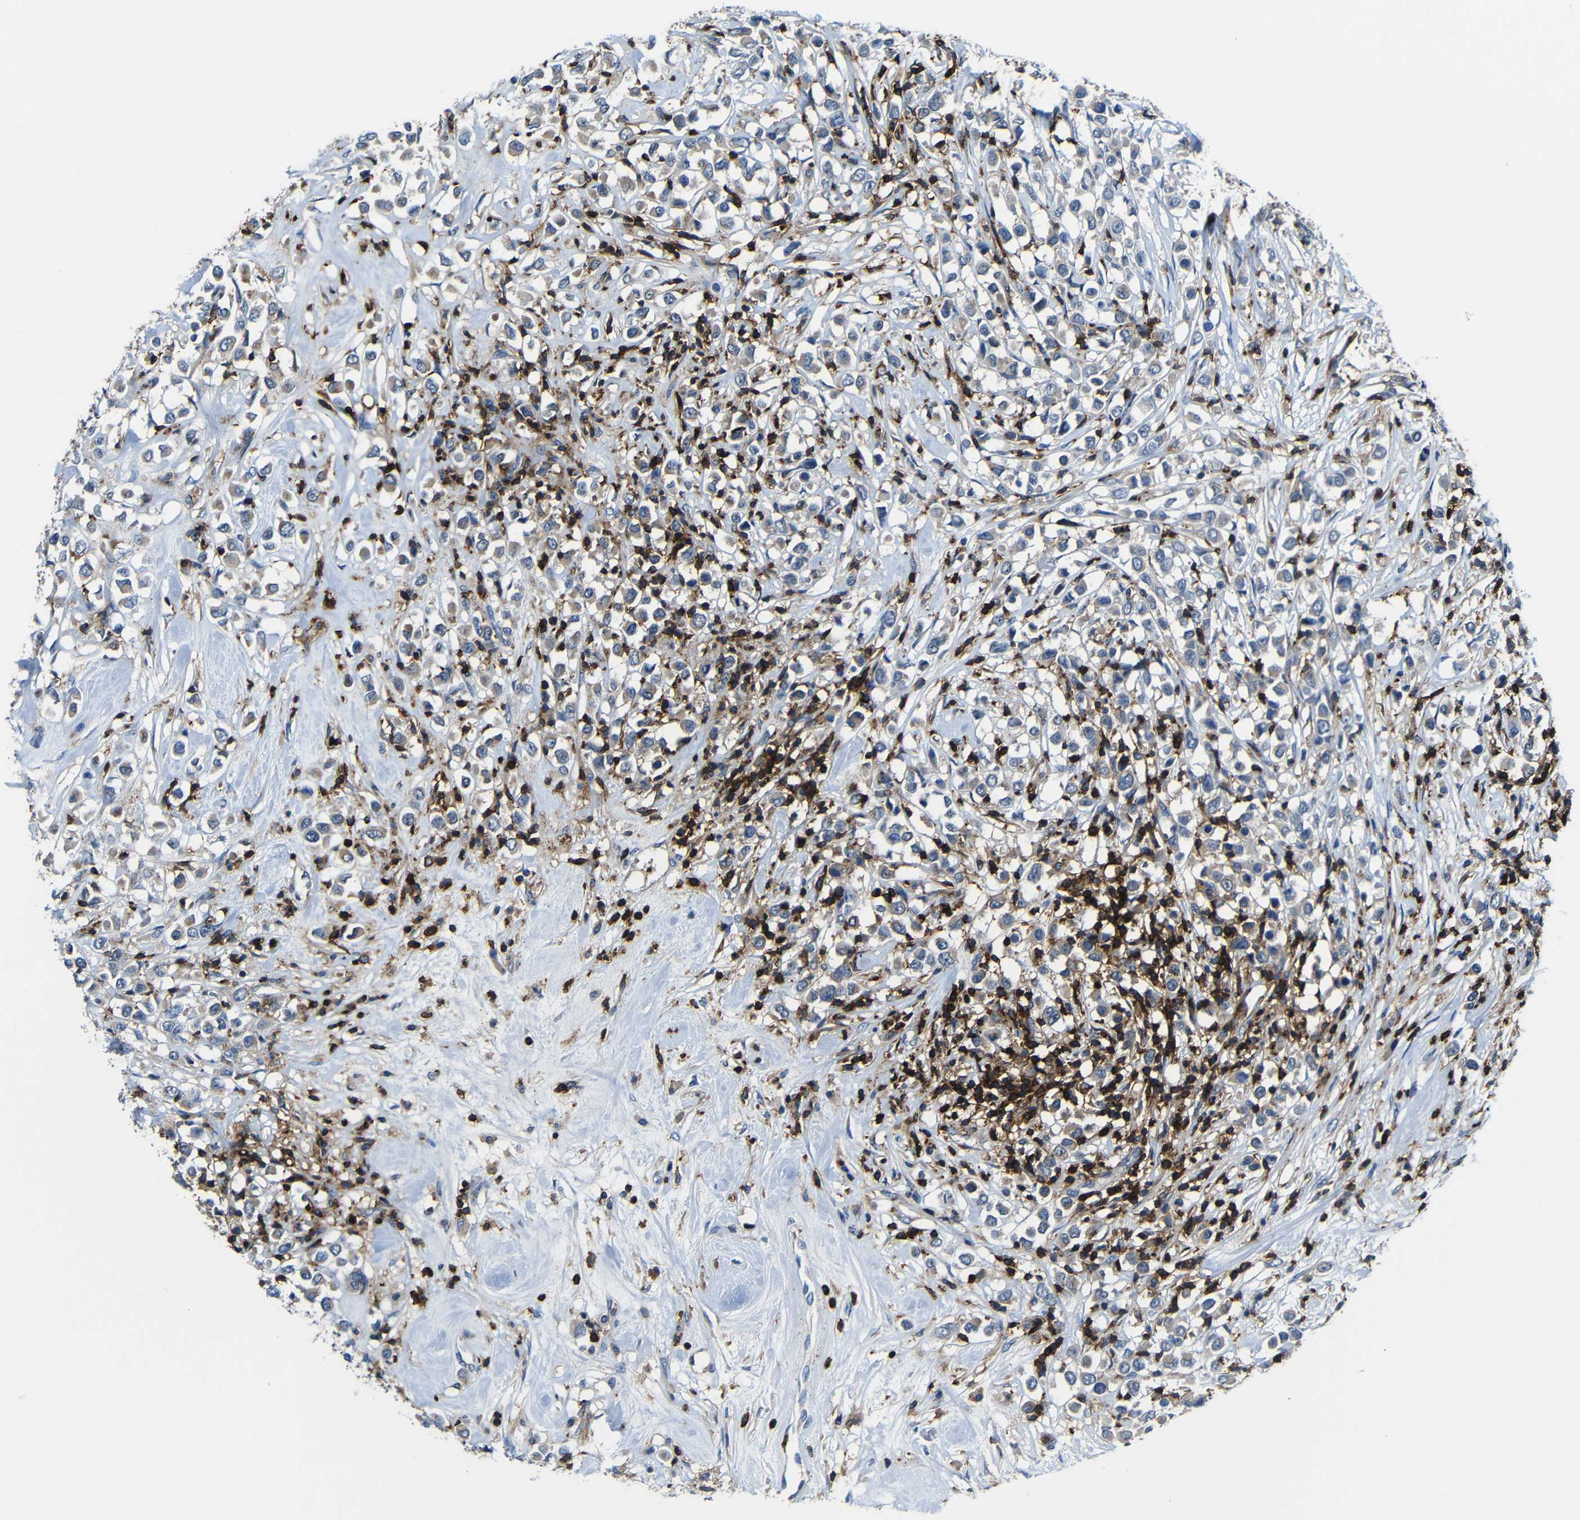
{"staining": {"intensity": "weak", "quantity": "25%-75%", "location": "cytoplasmic/membranous"}, "tissue": "breast cancer", "cell_type": "Tumor cells", "image_type": "cancer", "snomed": [{"axis": "morphology", "description": "Duct carcinoma"}, {"axis": "topography", "description": "Breast"}], "caption": "IHC (DAB (3,3'-diaminobenzidine)) staining of human intraductal carcinoma (breast) exhibits weak cytoplasmic/membranous protein staining in about 25%-75% of tumor cells.", "gene": "P2RY12", "patient": {"sex": "female", "age": 61}}